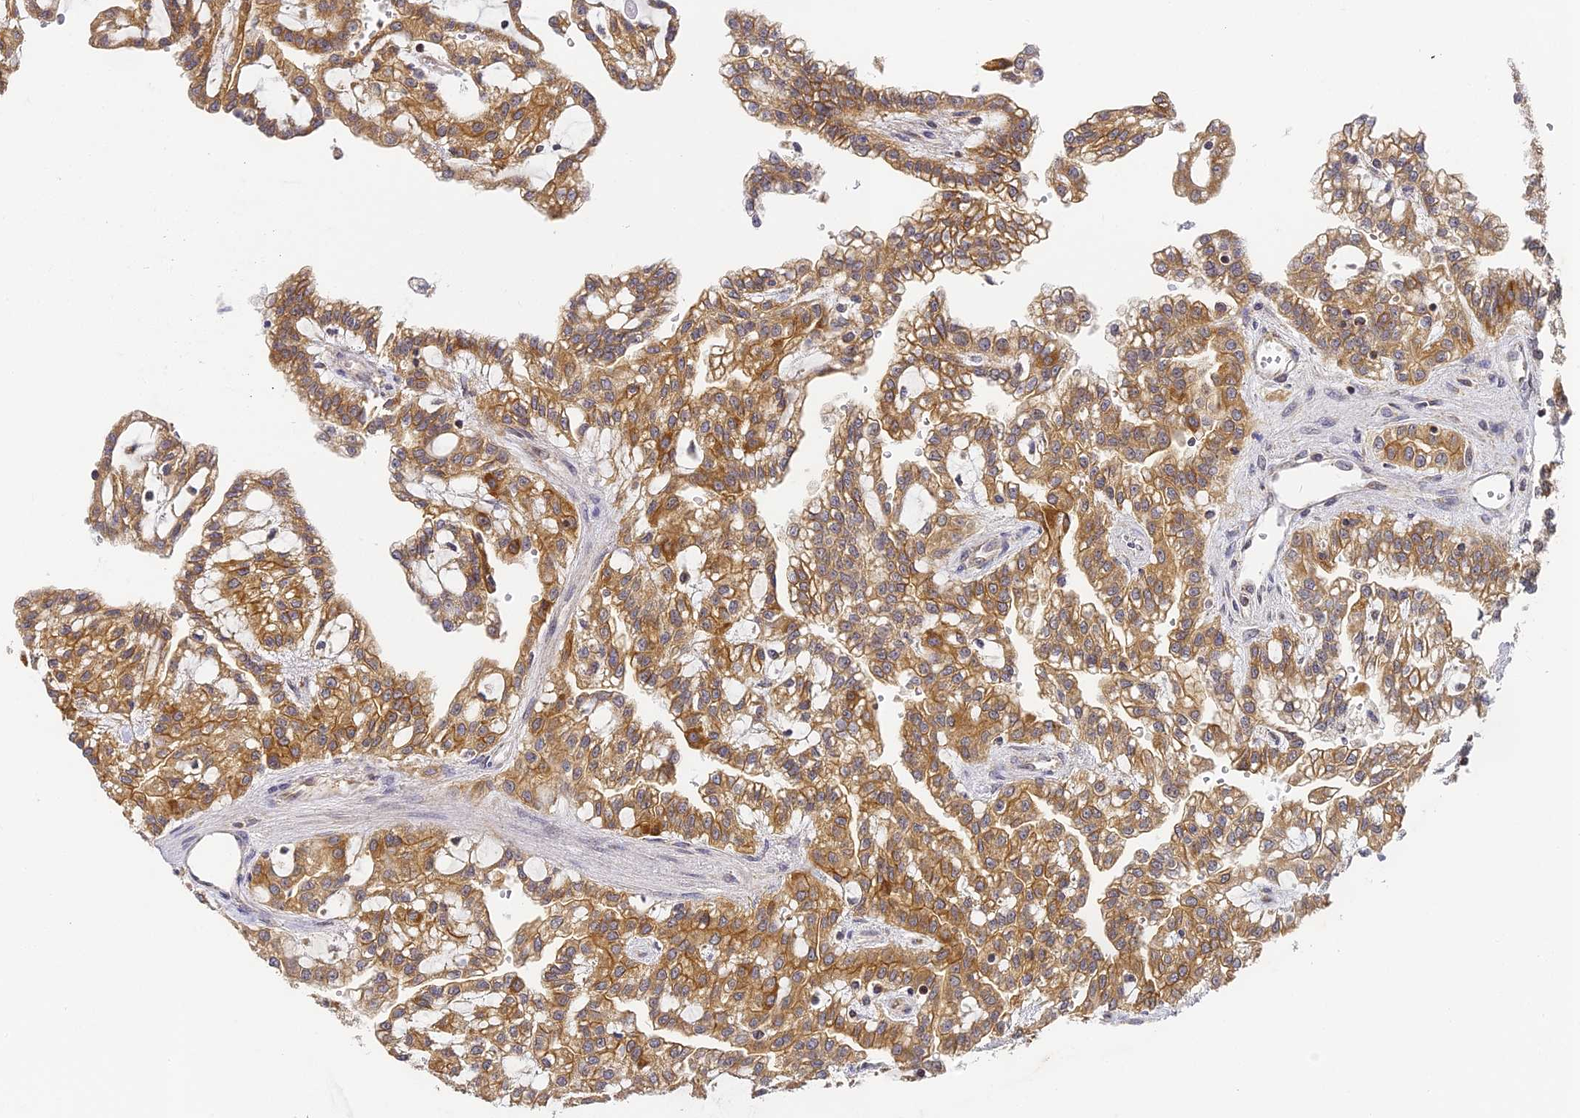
{"staining": {"intensity": "moderate", "quantity": ">75%", "location": "cytoplasmic/membranous"}, "tissue": "renal cancer", "cell_type": "Tumor cells", "image_type": "cancer", "snomed": [{"axis": "morphology", "description": "Adenocarcinoma, NOS"}, {"axis": "topography", "description": "Kidney"}], "caption": "A brown stain labels moderate cytoplasmic/membranous positivity of a protein in renal adenocarcinoma tumor cells. (brown staining indicates protein expression, while blue staining denotes nuclei).", "gene": "DNAAF10", "patient": {"sex": "male", "age": 63}}